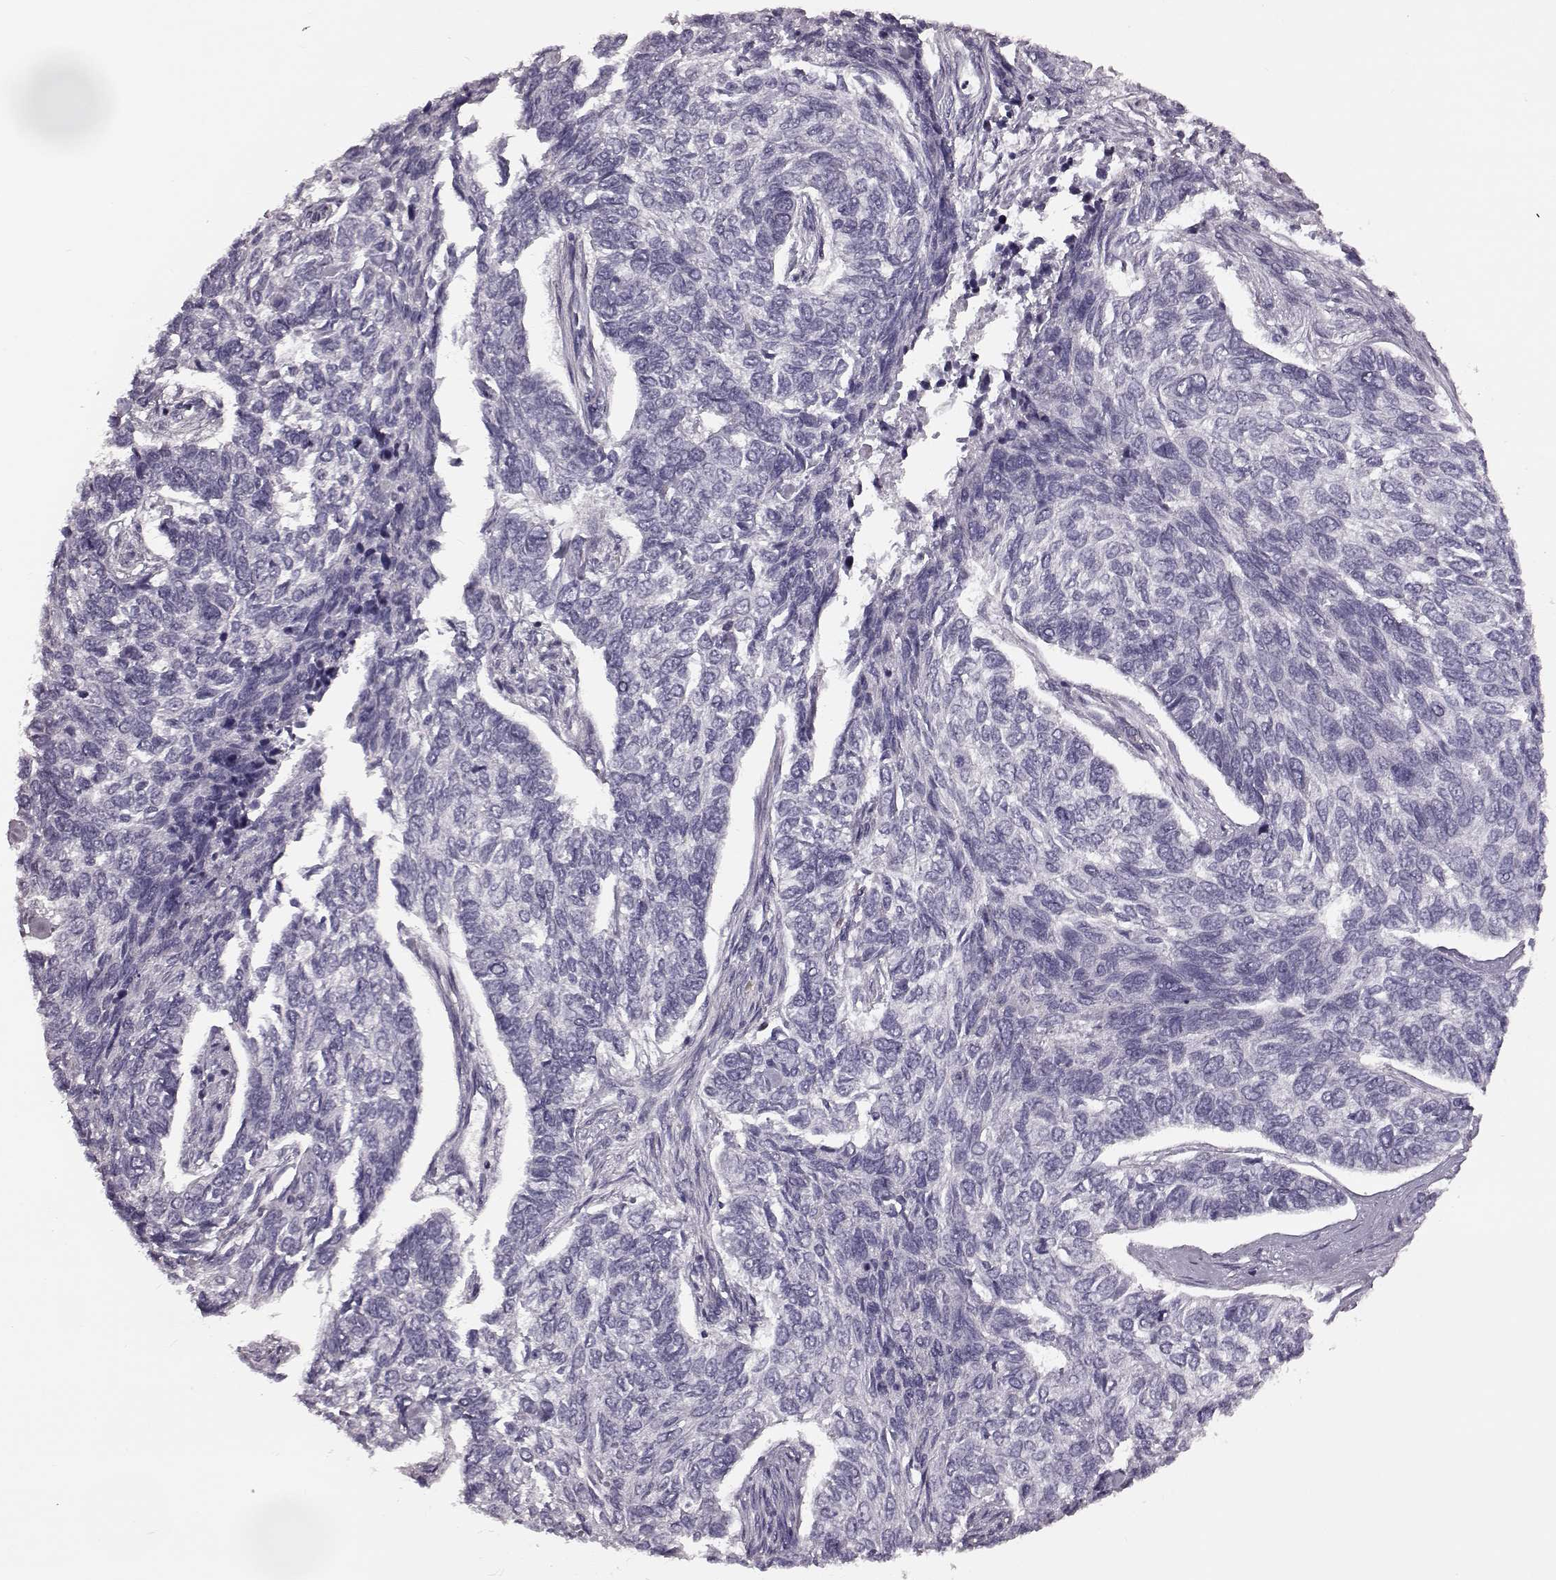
{"staining": {"intensity": "negative", "quantity": "none", "location": "none"}, "tissue": "skin cancer", "cell_type": "Tumor cells", "image_type": "cancer", "snomed": [{"axis": "morphology", "description": "Basal cell carcinoma"}, {"axis": "topography", "description": "Skin"}], "caption": "DAB (3,3'-diaminobenzidine) immunohistochemical staining of skin cancer (basal cell carcinoma) shows no significant staining in tumor cells.", "gene": "ZNF433", "patient": {"sex": "female", "age": 65}}